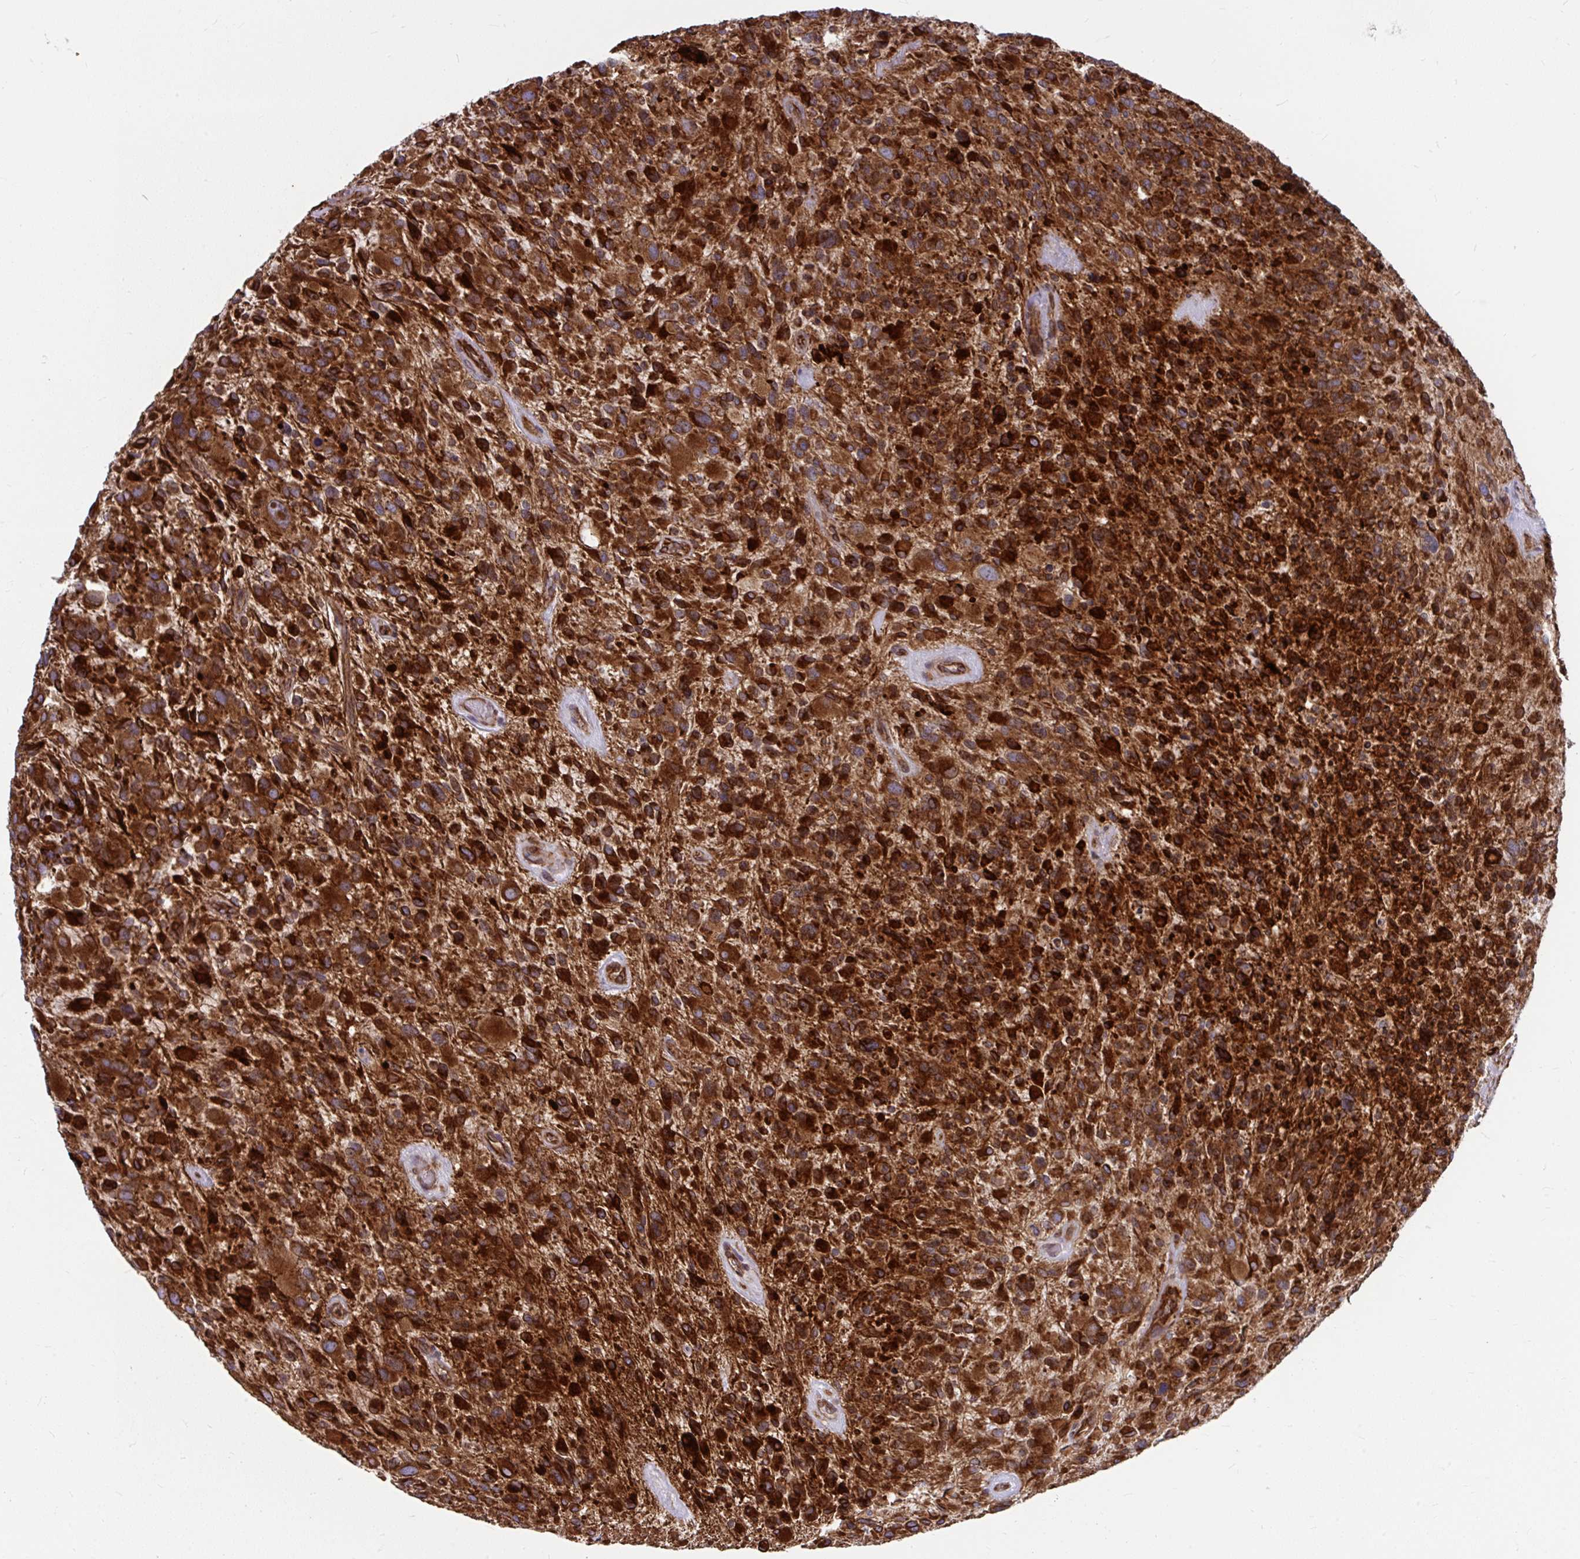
{"staining": {"intensity": "strong", "quantity": ">75%", "location": "cytoplasmic/membranous"}, "tissue": "glioma", "cell_type": "Tumor cells", "image_type": "cancer", "snomed": [{"axis": "morphology", "description": "Glioma, malignant, High grade"}, {"axis": "topography", "description": "Brain"}], "caption": "DAB immunohistochemical staining of high-grade glioma (malignant) demonstrates strong cytoplasmic/membranous protein positivity in about >75% of tumor cells. The protein is stained brown, and the nuclei are stained in blue (DAB (3,3'-diaminobenzidine) IHC with brightfield microscopy, high magnification).", "gene": "STIM2", "patient": {"sex": "female", "age": 67}}